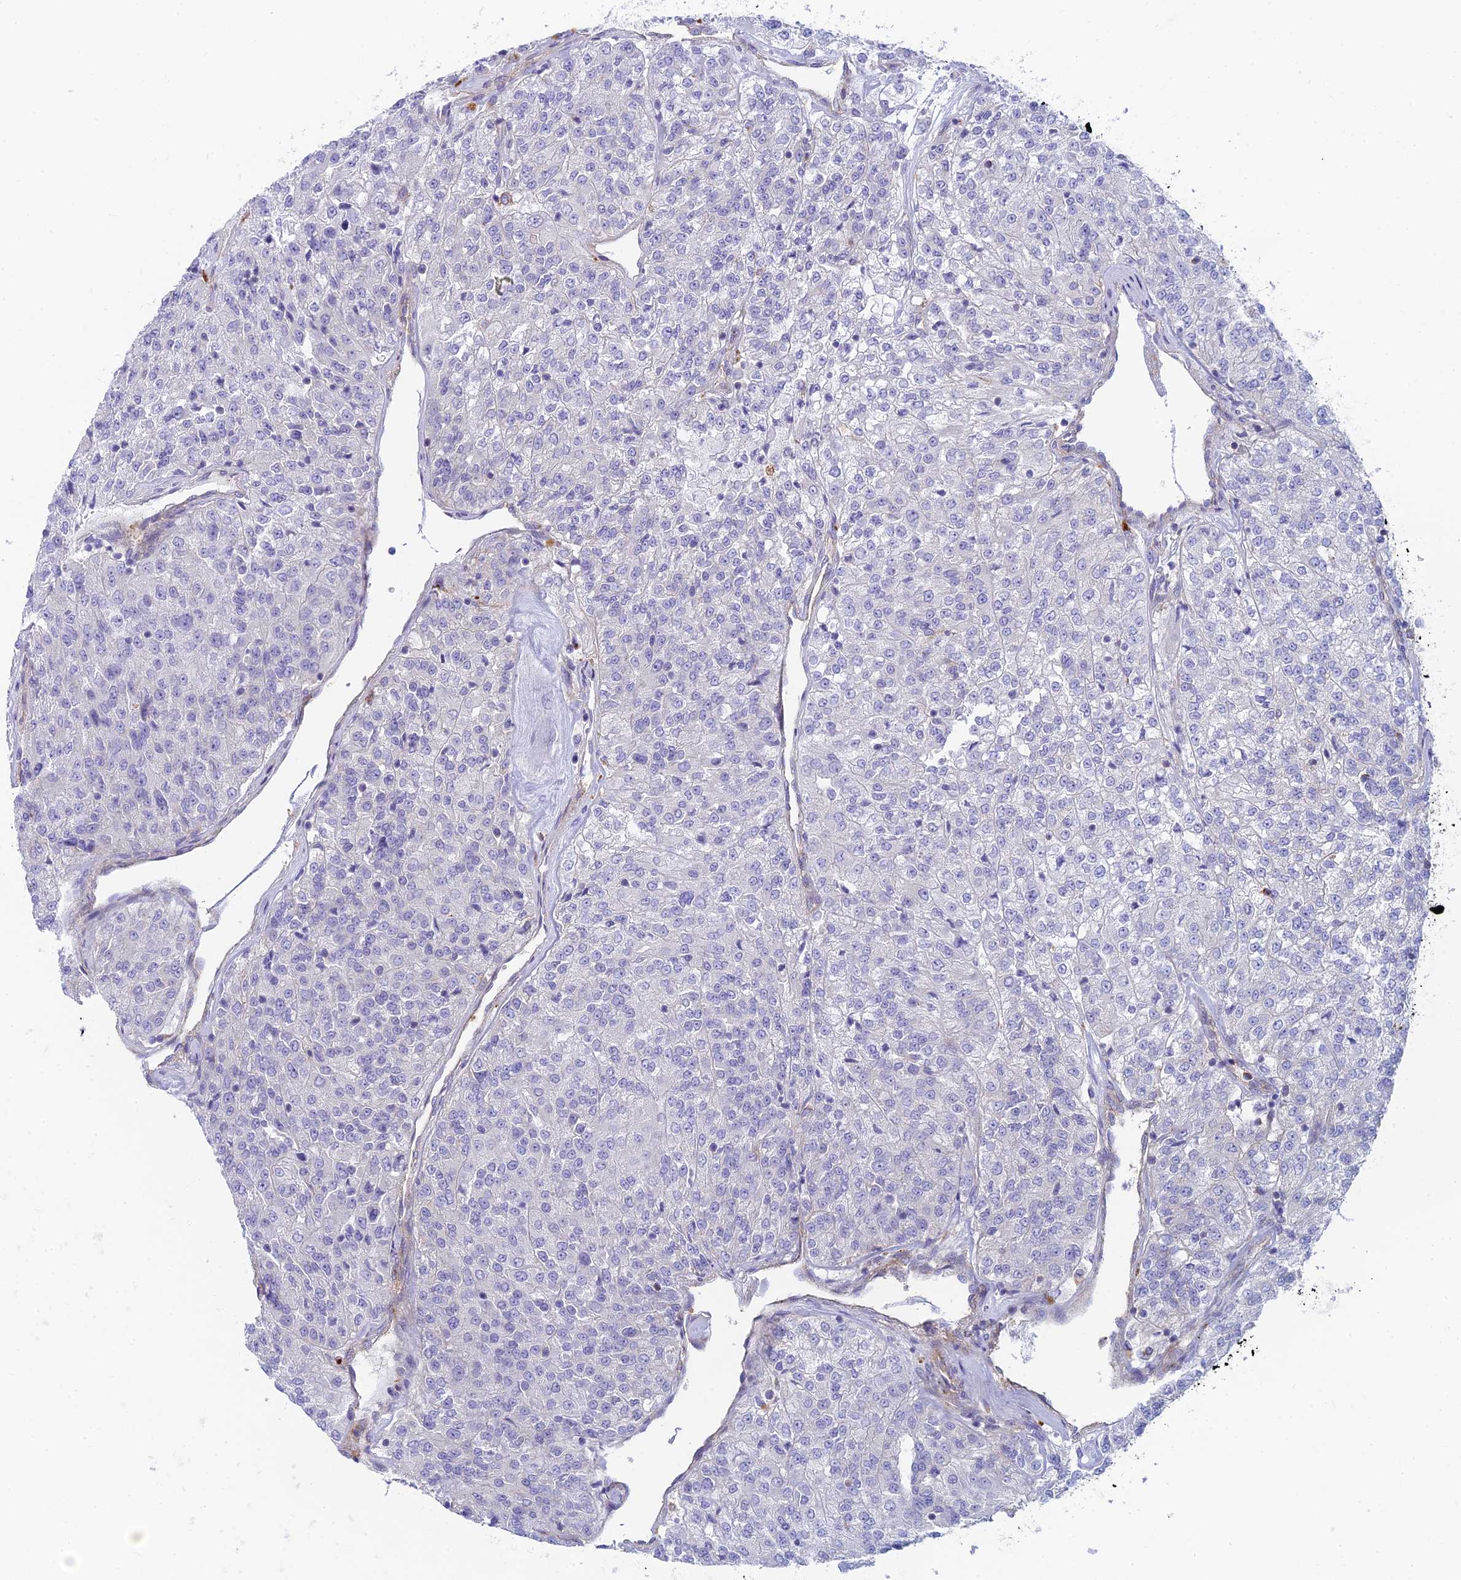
{"staining": {"intensity": "negative", "quantity": "none", "location": "none"}, "tissue": "renal cancer", "cell_type": "Tumor cells", "image_type": "cancer", "snomed": [{"axis": "morphology", "description": "Adenocarcinoma, NOS"}, {"axis": "topography", "description": "Kidney"}], "caption": "This photomicrograph is of renal cancer (adenocarcinoma) stained with IHC to label a protein in brown with the nuclei are counter-stained blue. There is no expression in tumor cells.", "gene": "STRN4", "patient": {"sex": "female", "age": 63}}